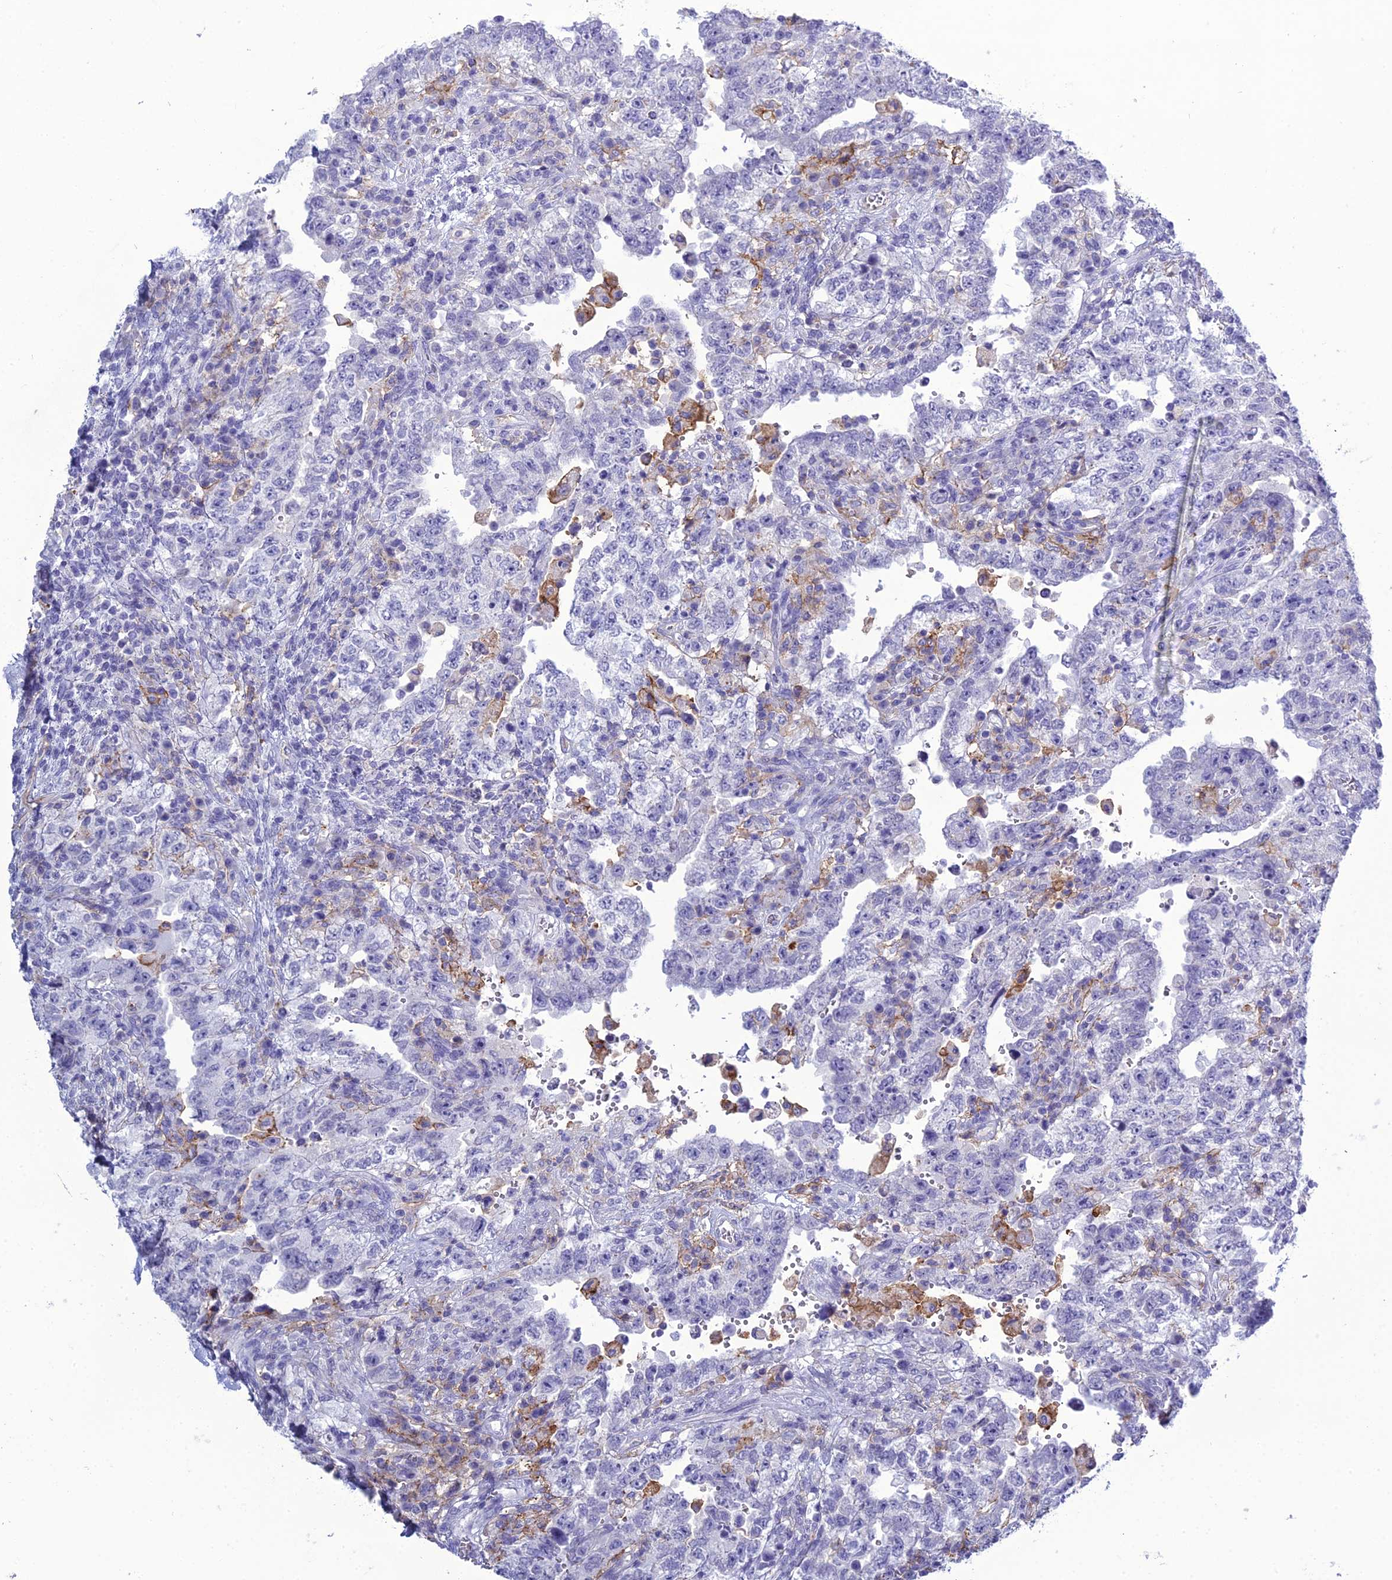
{"staining": {"intensity": "negative", "quantity": "none", "location": "none"}, "tissue": "testis cancer", "cell_type": "Tumor cells", "image_type": "cancer", "snomed": [{"axis": "morphology", "description": "Carcinoma, Embryonal, NOS"}, {"axis": "topography", "description": "Testis"}], "caption": "High power microscopy photomicrograph of an immunohistochemistry (IHC) micrograph of testis cancer, revealing no significant expression in tumor cells.", "gene": "ACE", "patient": {"sex": "male", "age": 26}}